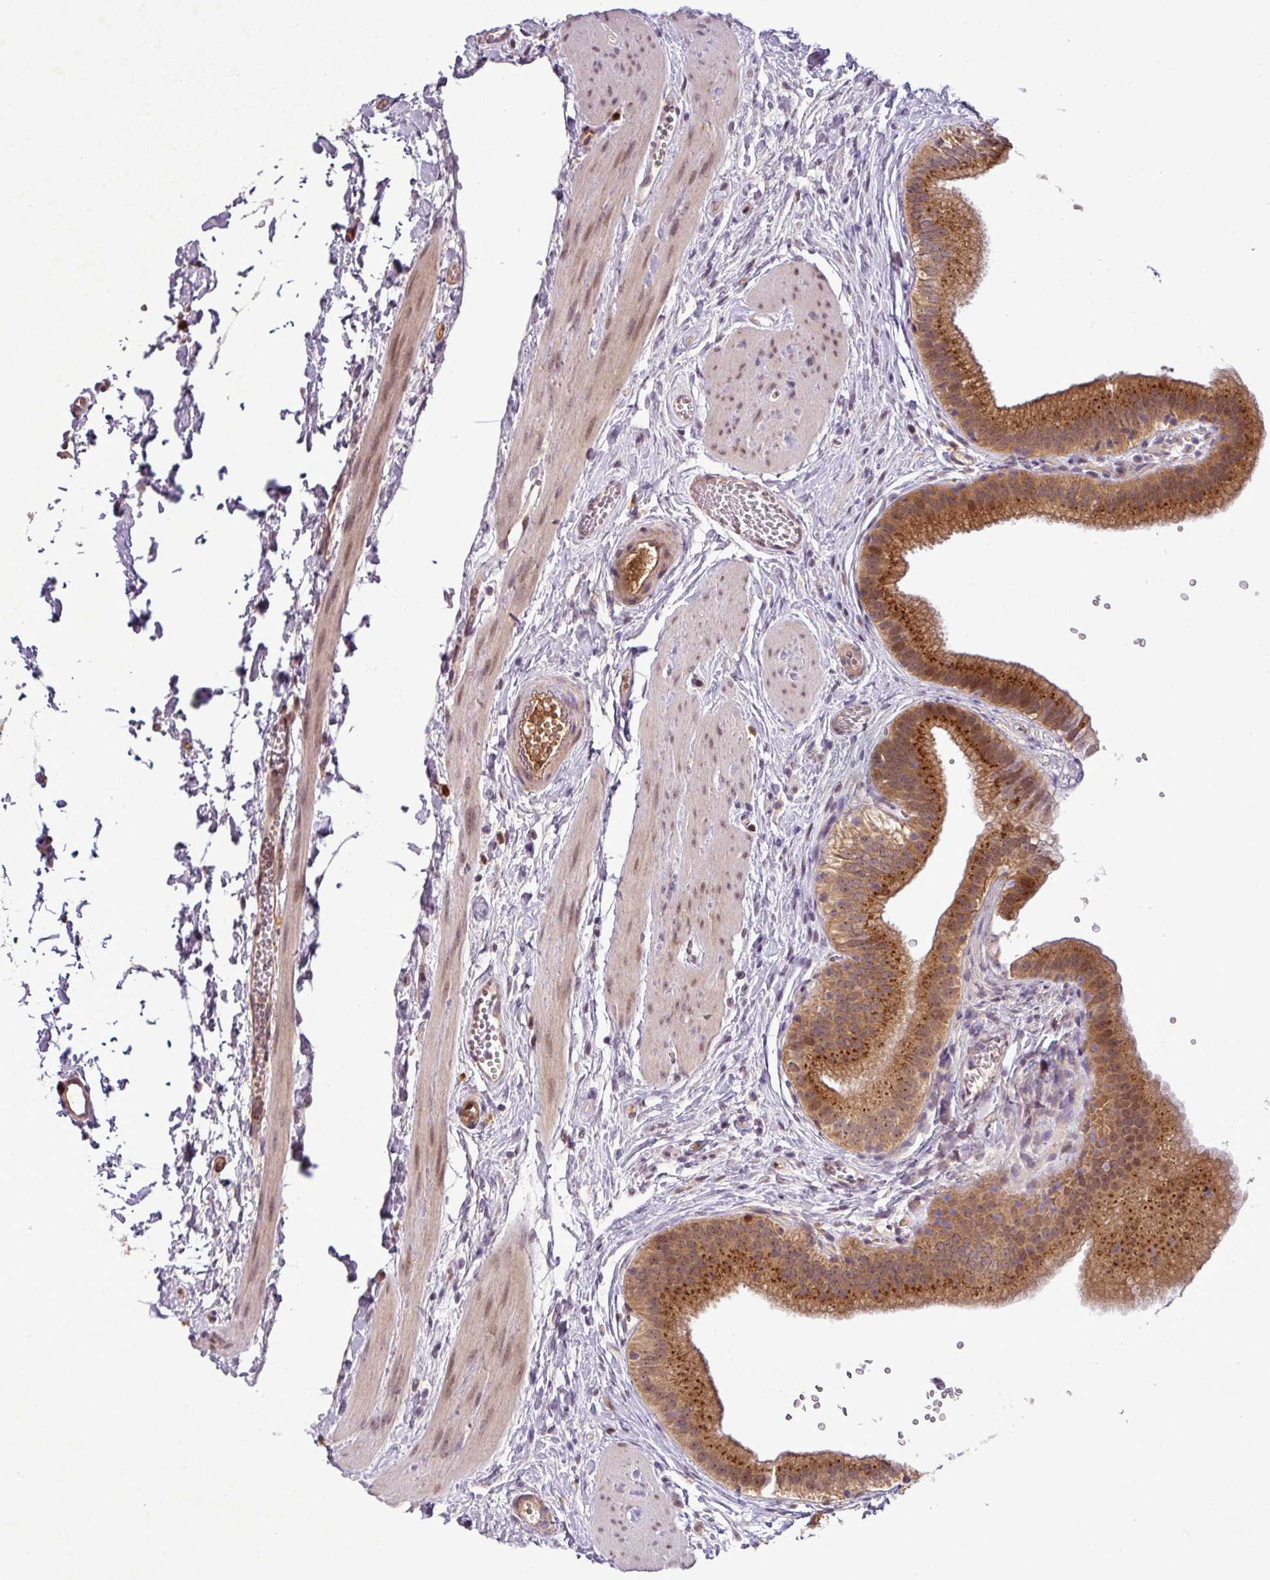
{"staining": {"intensity": "strong", "quantity": ">75%", "location": "cytoplasmic/membranous"}, "tissue": "gallbladder", "cell_type": "Glandular cells", "image_type": "normal", "snomed": [{"axis": "morphology", "description": "Normal tissue, NOS"}, {"axis": "topography", "description": "Gallbladder"}], "caption": "IHC photomicrograph of normal gallbladder stained for a protein (brown), which reveals high levels of strong cytoplasmic/membranous positivity in about >75% of glandular cells.", "gene": "PCDH1", "patient": {"sex": "female", "age": 54}}